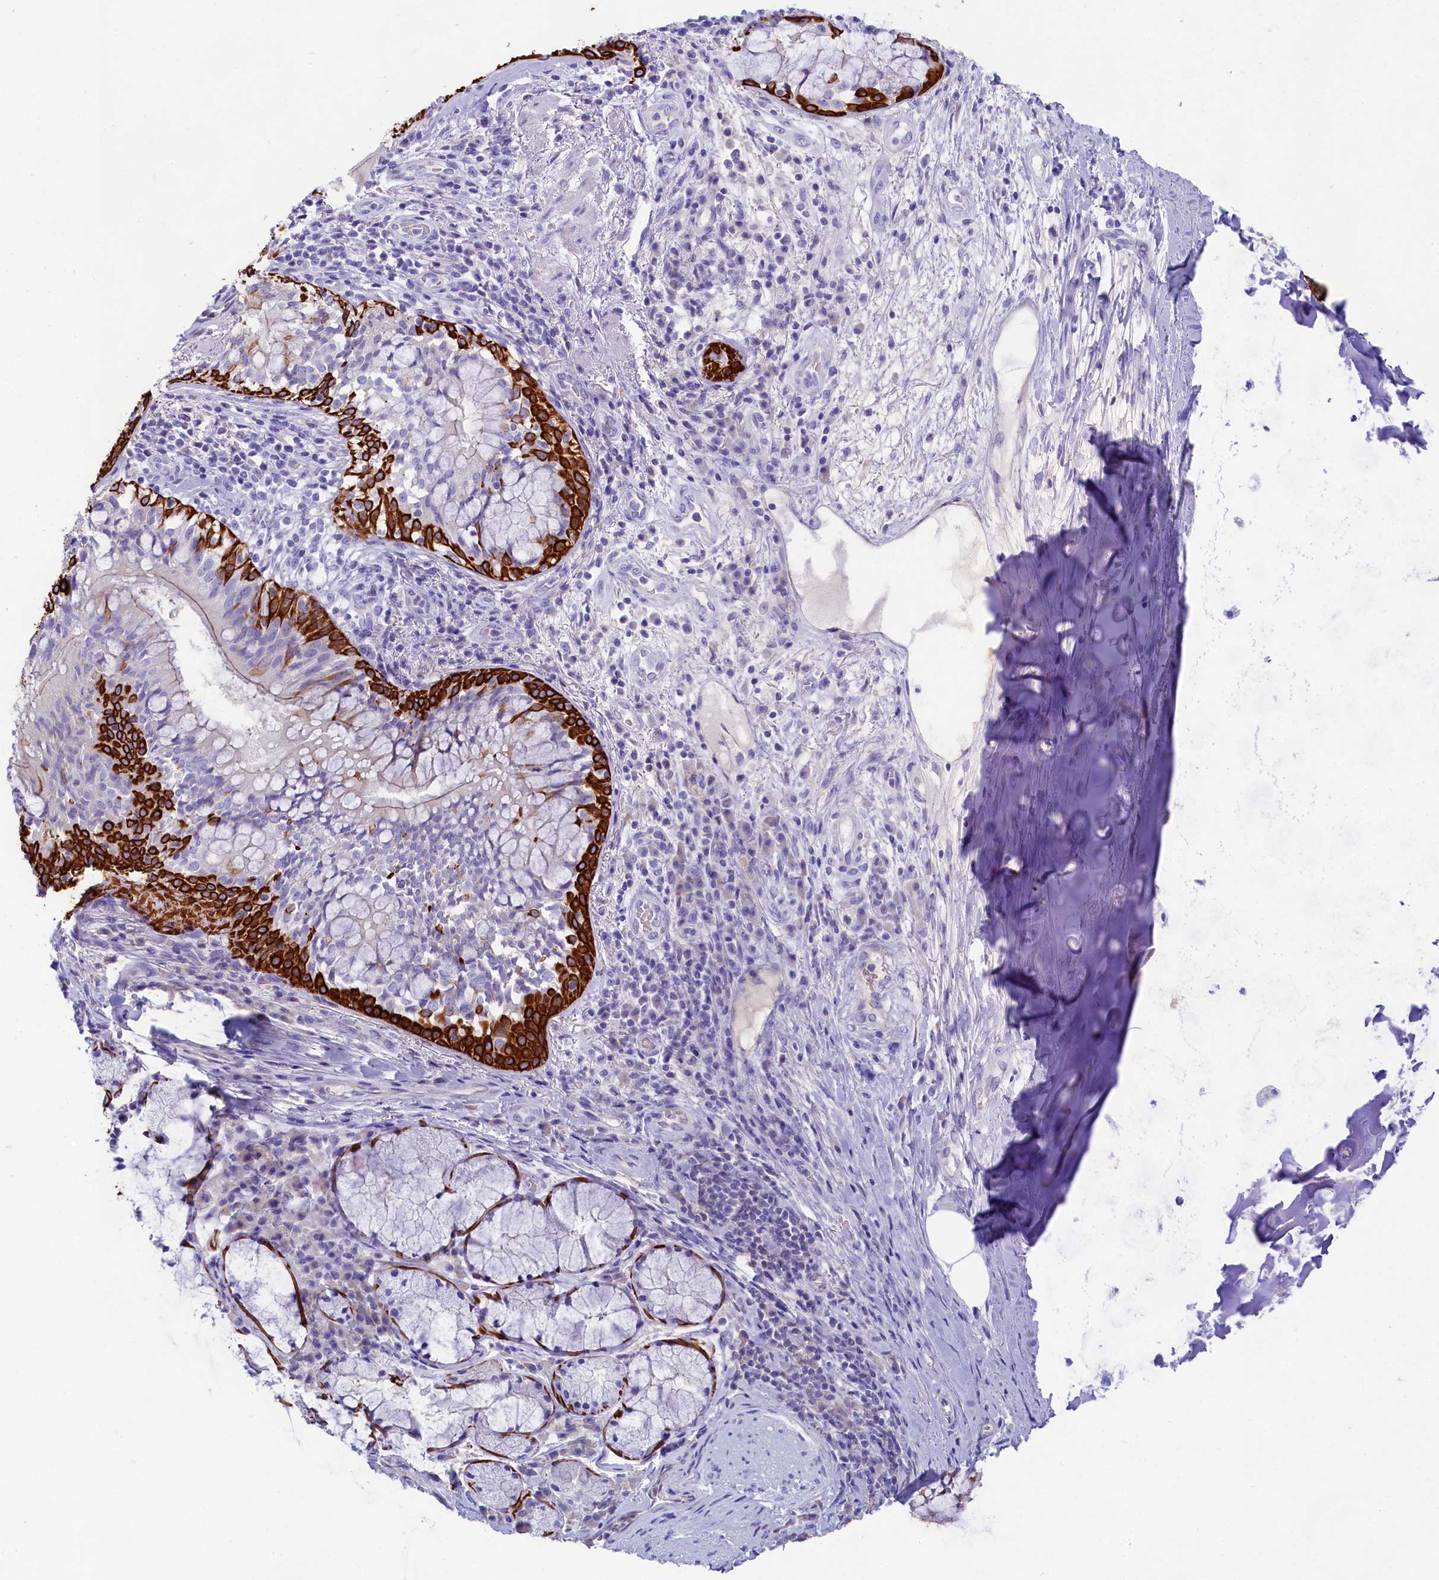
{"staining": {"intensity": "negative", "quantity": "none", "location": "none"}, "tissue": "adipose tissue", "cell_type": "Adipocytes", "image_type": "normal", "snomed": [{"axis": "morphology", "description": "Normal tissue, NOS"}, {"axis": "morphology", "description": "Squamous cell carcinoma, NOS"}, {"axis": "topography", "description": "Bronchus"}, {"axis": "topography", "description": "Lung"}], "caption": "This is an IHC photomicrograph of unremarkable human adipose tissue. There is no positivity in adipocytes.", "gene": "SULT2A1", "patient": {"sex": "male", "age": 64}}